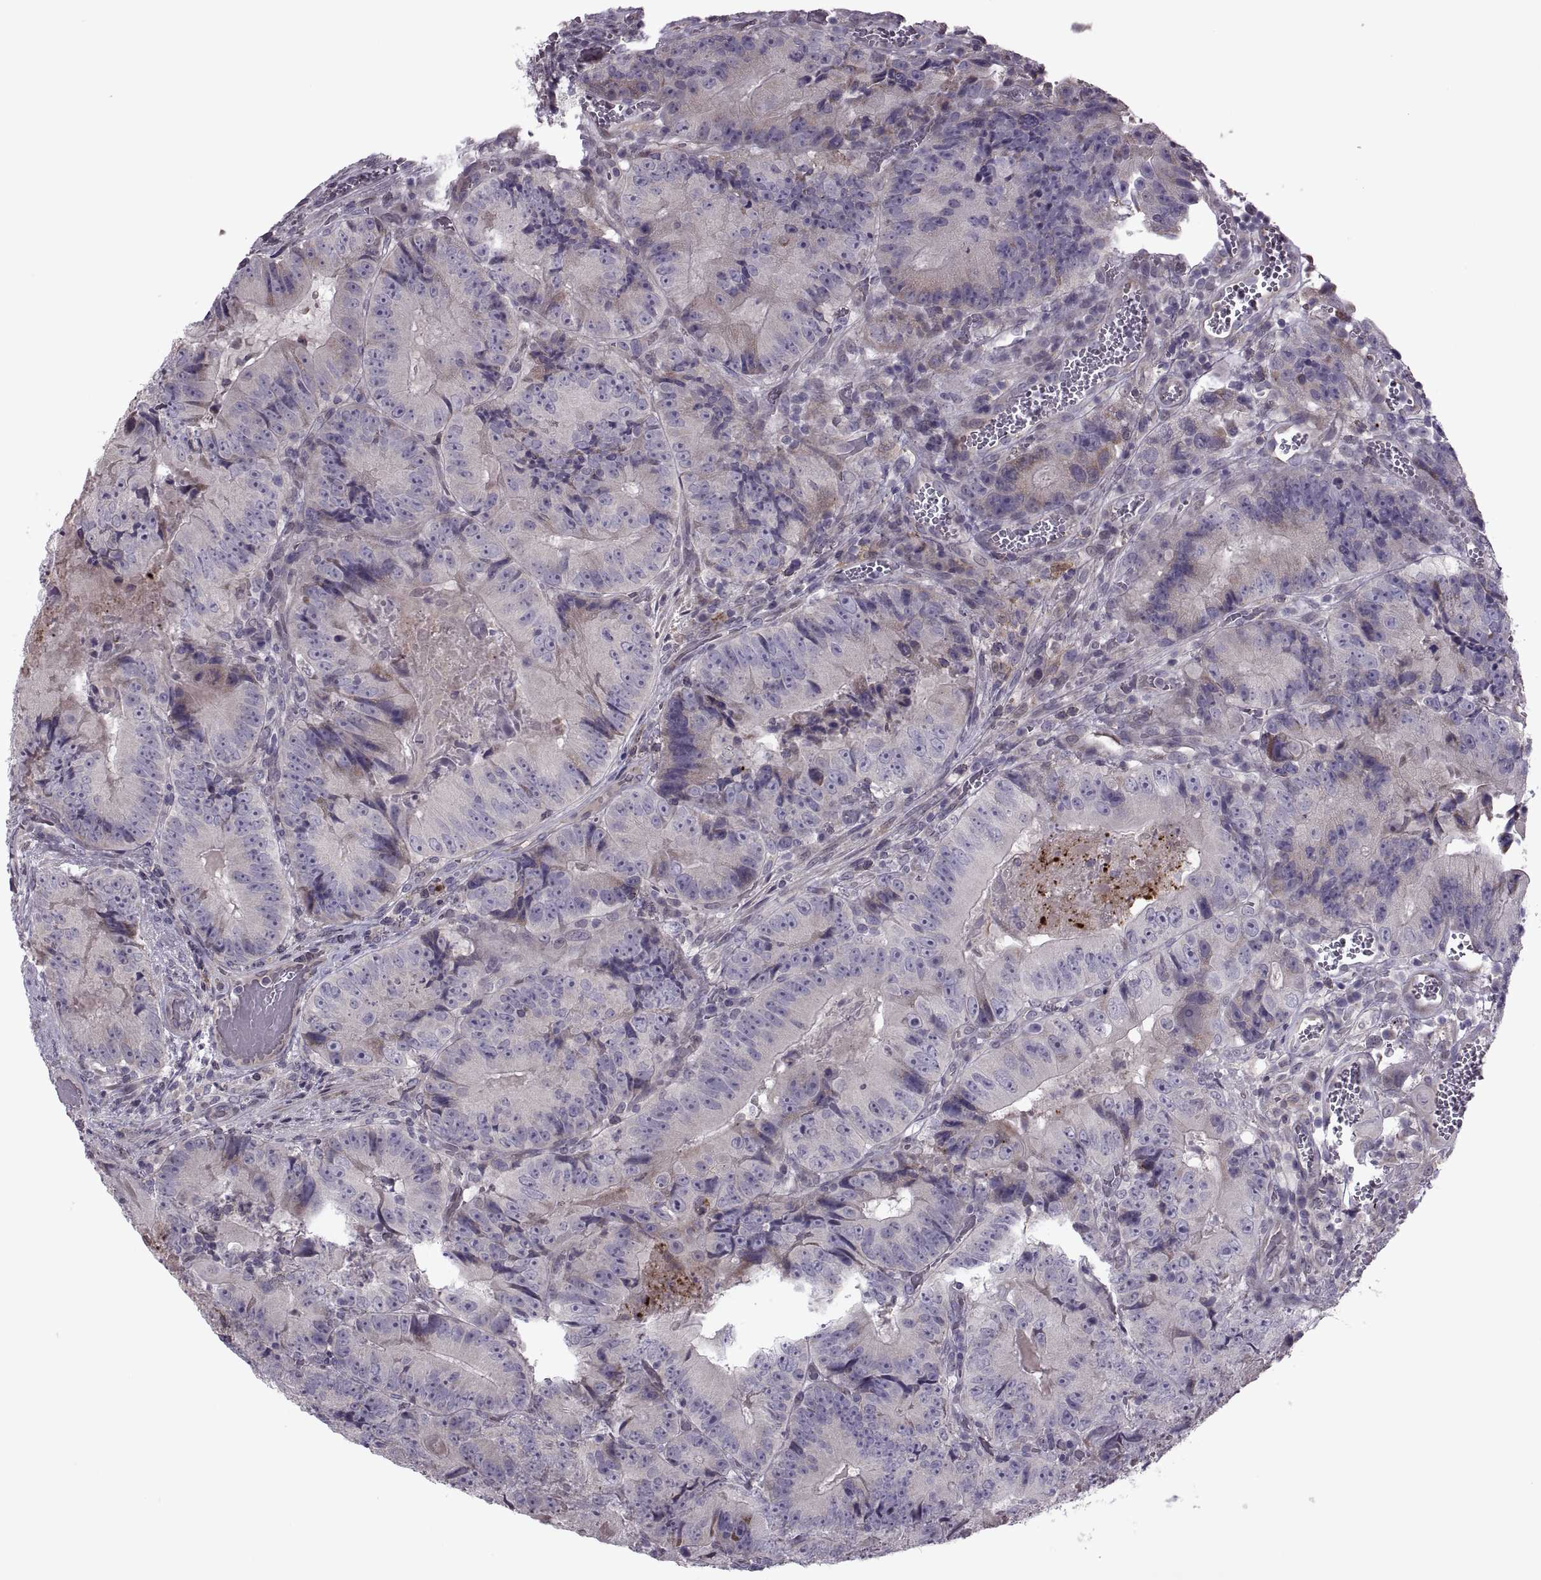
{"staining": {"intensity": "weak", "quantity": "<25%", "location": "cytoplasmic/membranous"}, "tissue": "colorectal cancer", "cell_type": "Tumor cells", "image_type": "cancer", "snomed": [{"axis": "morphology", "description": "Adenocarcinoma, NOS"}, {"axis": "topography", "description": "Colon"}], "caption": "DAB (3,3'-diaminobenzidine) immunohistochemical staining of colorectal cancer displays no significant positivity in tumor cells. The staining is performed using DAB (3,3'-diaminobenzidine) brown chromogen with nuclei counter-stained in using hematoxylin.", "gene": "ODF3", "patient": {"sex": "female", "age": 86}}